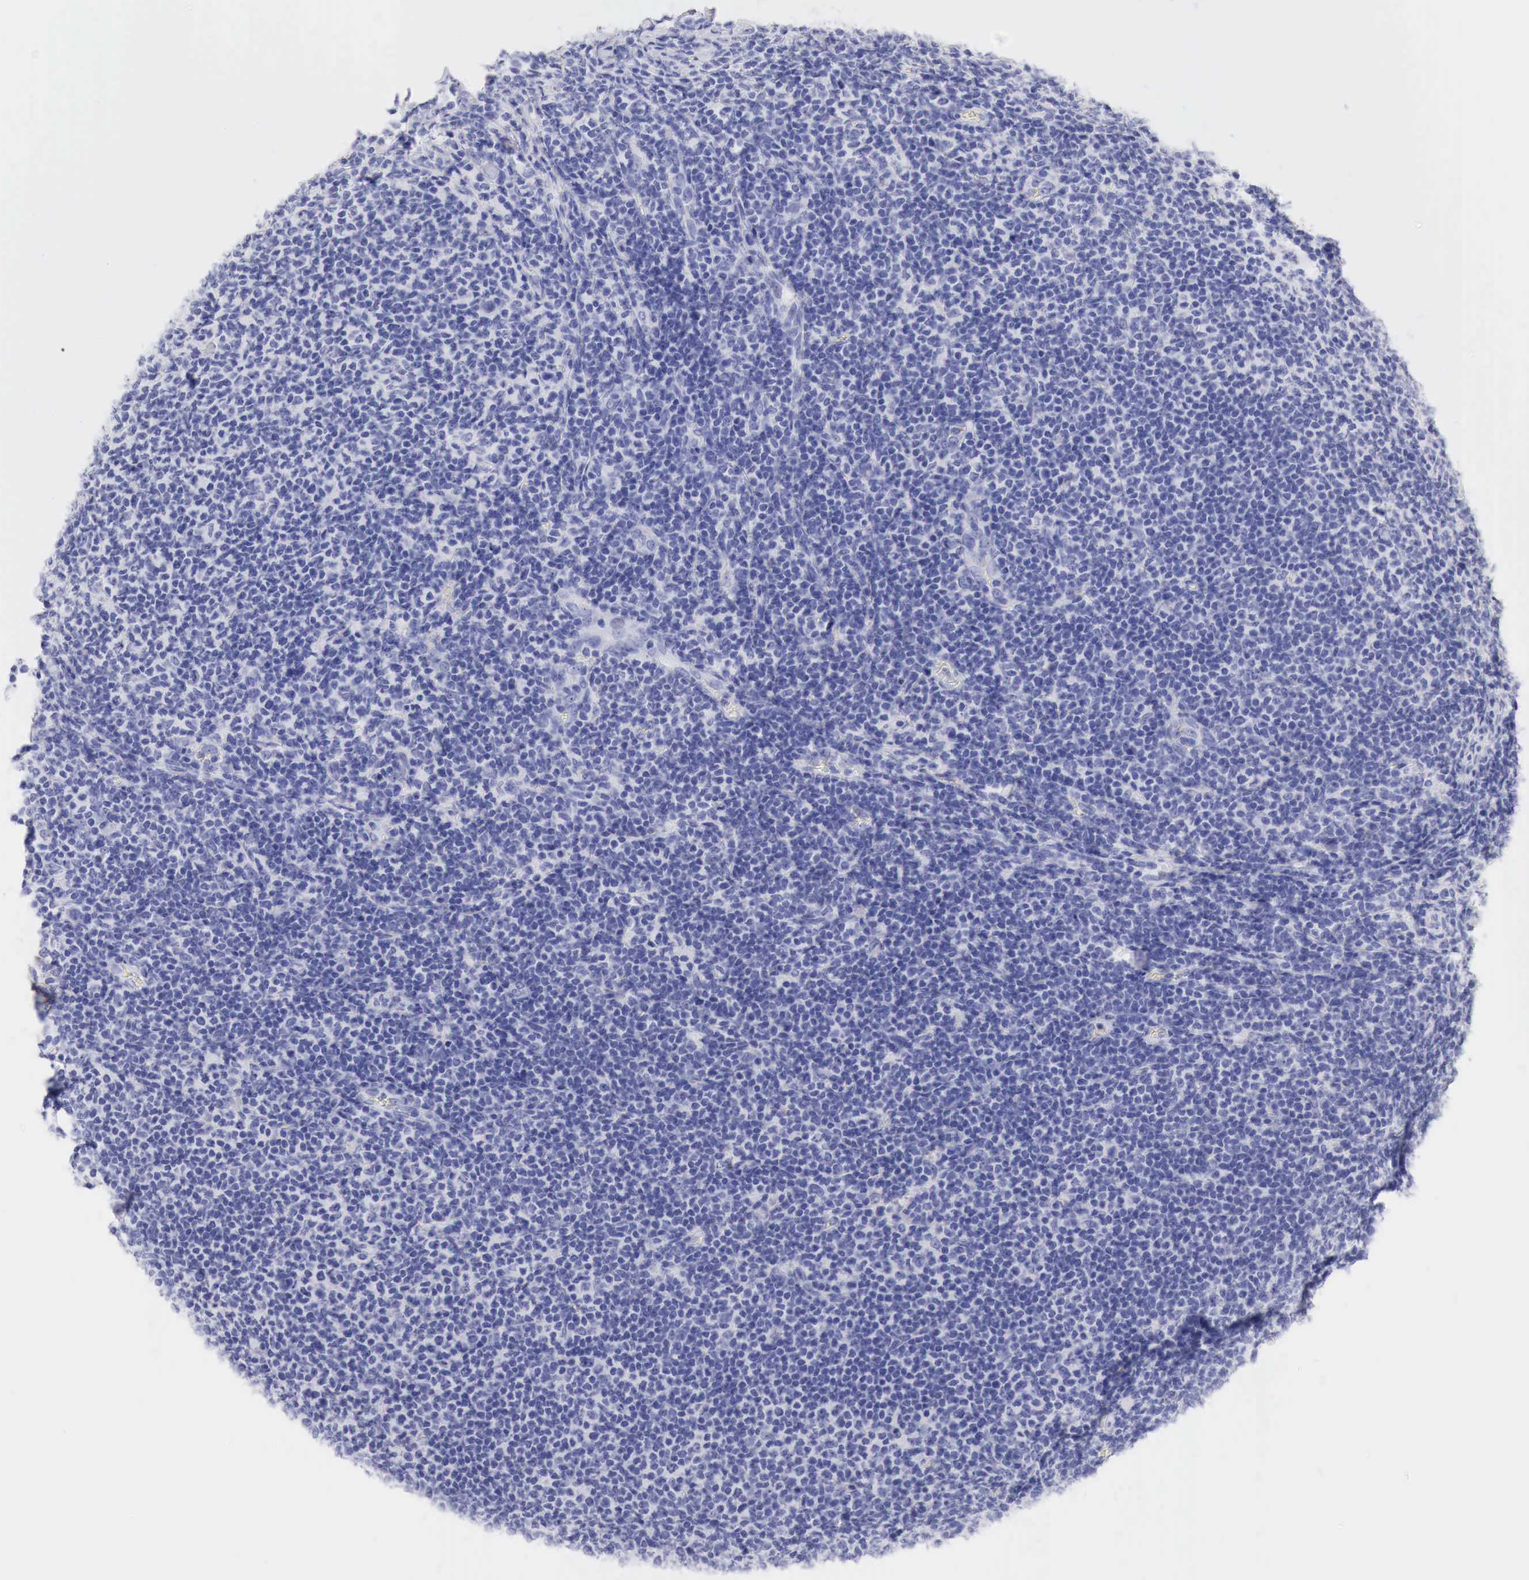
{"staining": {"intensity": "negative", "quantity": "none", "location": "none"}, "tissue": "lymphoma", "cell_type": "Tumor cells", "image_type": "cancer", "snomed": [{"axis": "morphology", "description": "Malignant lymphoma, non-Hodgkin's type, Low grade"}, {"axis": "topography", "description": "Lymph node"}], "caption": "This histopathology image is of malignant lymphoma, non-Hodgkin's type (low-grade) stained with immunohistochemistry to label a protein in brown with the nuclei are counter-stained blue. There is no positivity in tumor cells.", "gene": "TYR", "patient": {"sex": "male", "age": 74}}